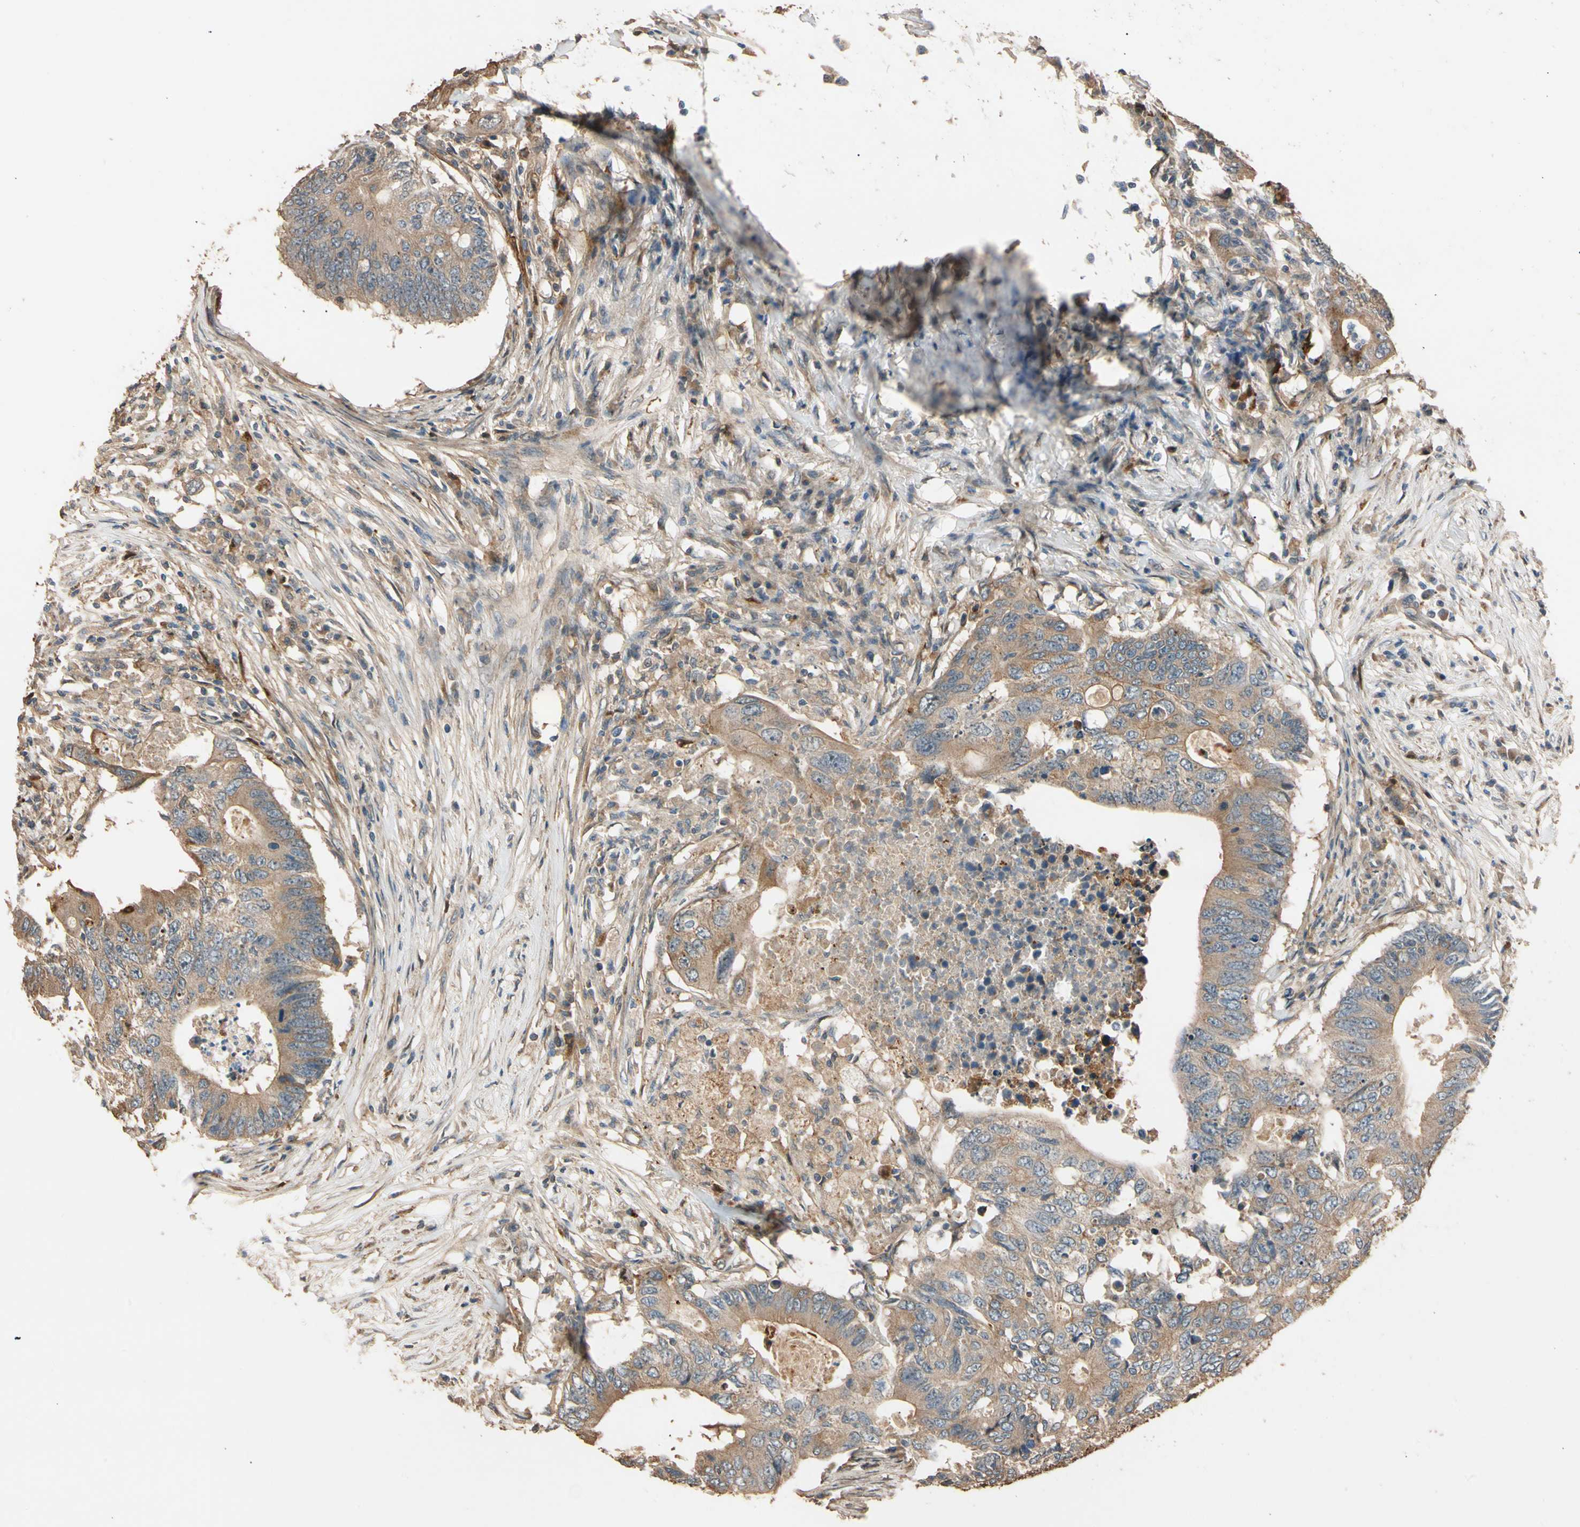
{"staining": {"intensity": "moderate", "quantity": ">75%", "location": "cytoplasmic/membranous"}, "tissue": "colorectal cancer", "cell_type": "Tumor cells", "image_type": "cancer", "snomed": [{"axis": "morphology", "description": "Adenocarcinoma, NOS"}, {"axis": "topography", "description": "Colon"}], "caption": "A brown stain shows moderate cytoplasmic/membranous positivity of a protein in adenocarcinoma (colorectal) tumor cells. Using DAB (3,3'-diaminobenzidine) (brown) and hematoxylin (blue) stains, captured at high magnification using brightfield microscopy.", "gene": "MGRN1", "patient": {"sex": "male", "age": 71}}